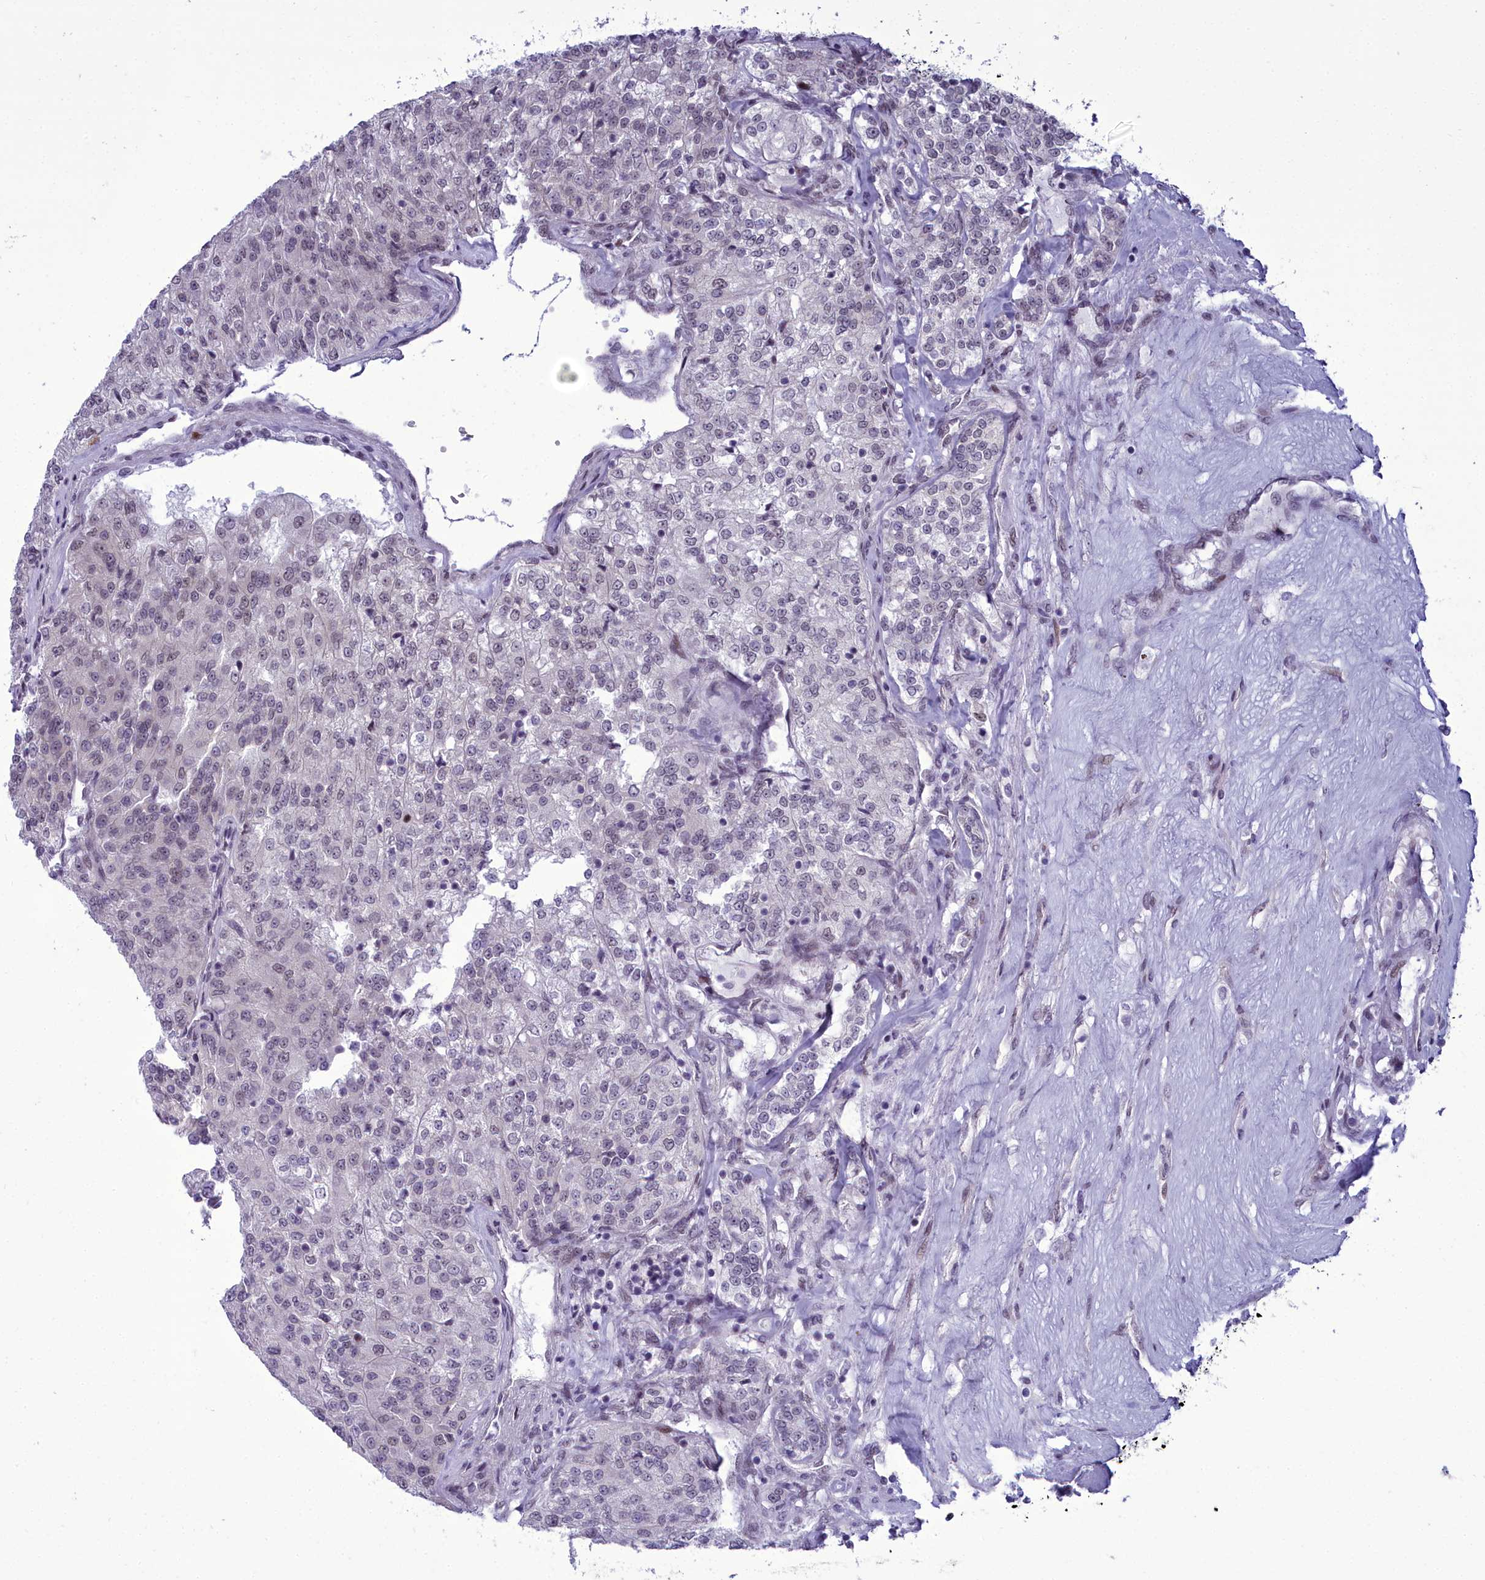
{"staining": {"intensity": "negative", "quantity": "none", "location": "none"}, "tissue": "renal cancer", "cell_type": "Tumor cells", "image_type": "cancer", "snomed": [{"axis": "morphology", "description": "Adenocarcinoma, NOS"}, {"axis": "topography", "description": "Kidney"}], "caption": "Renal cancer was stained to show a protein in brown. There is no significant expression in tumor cells.", "gene": "CEACAM19", "patient": {"sex": "female", "age": 63}}